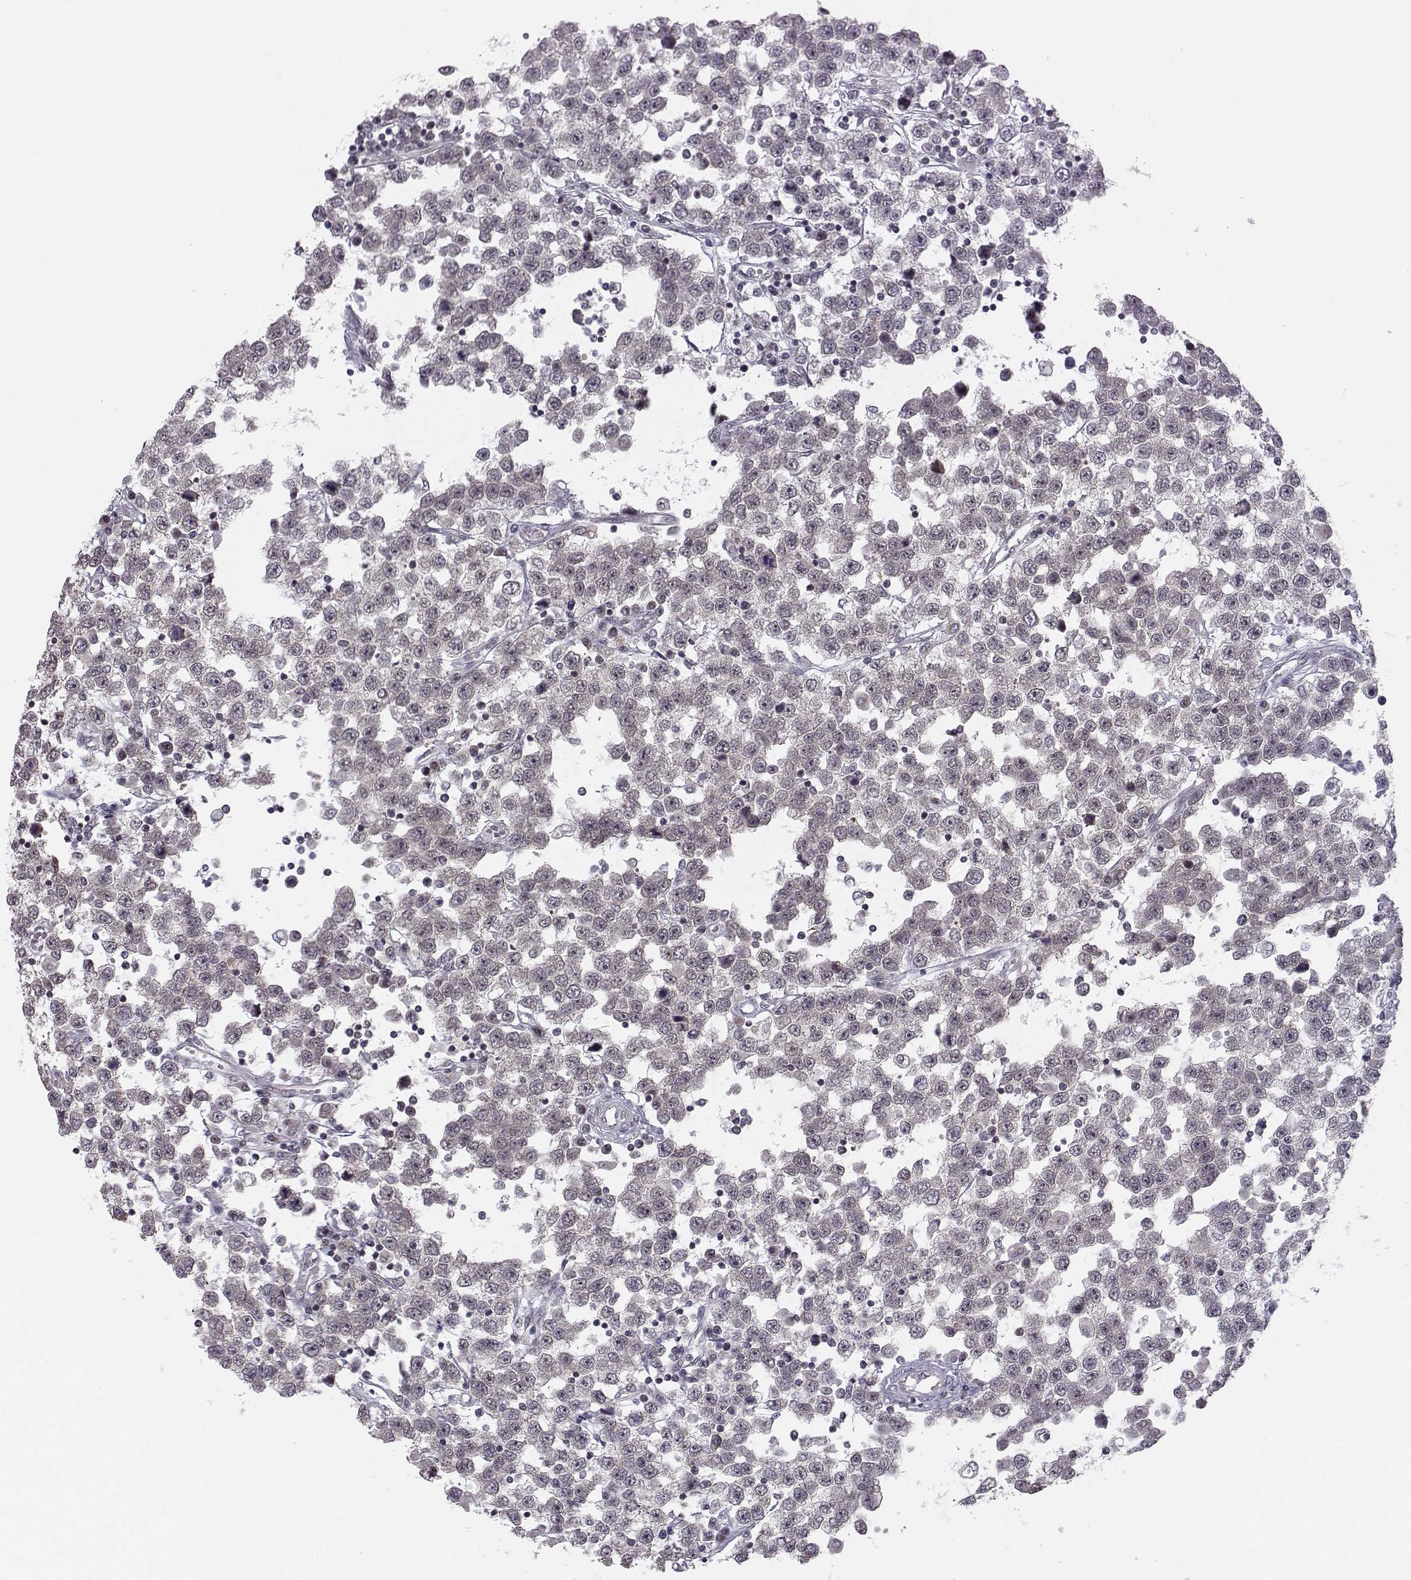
{"staining": {"intensity": "negative", "quantity": "none", "location": "none"}, "tissue": "testis cancer", "cell_type": "Tumor cells", "image_type": "cancer", "snomed": [{"axis": "morphology", "description": "Seminoma, NOS"}, {"axis": "topography", "description": "Testis"}], "caption": "Immunohistochemical staining of human seminoma (testis) reveals no significant staining in tumor cells.", "gene": "KIF13B", "patient": {"sex": "male", "age": 34}}